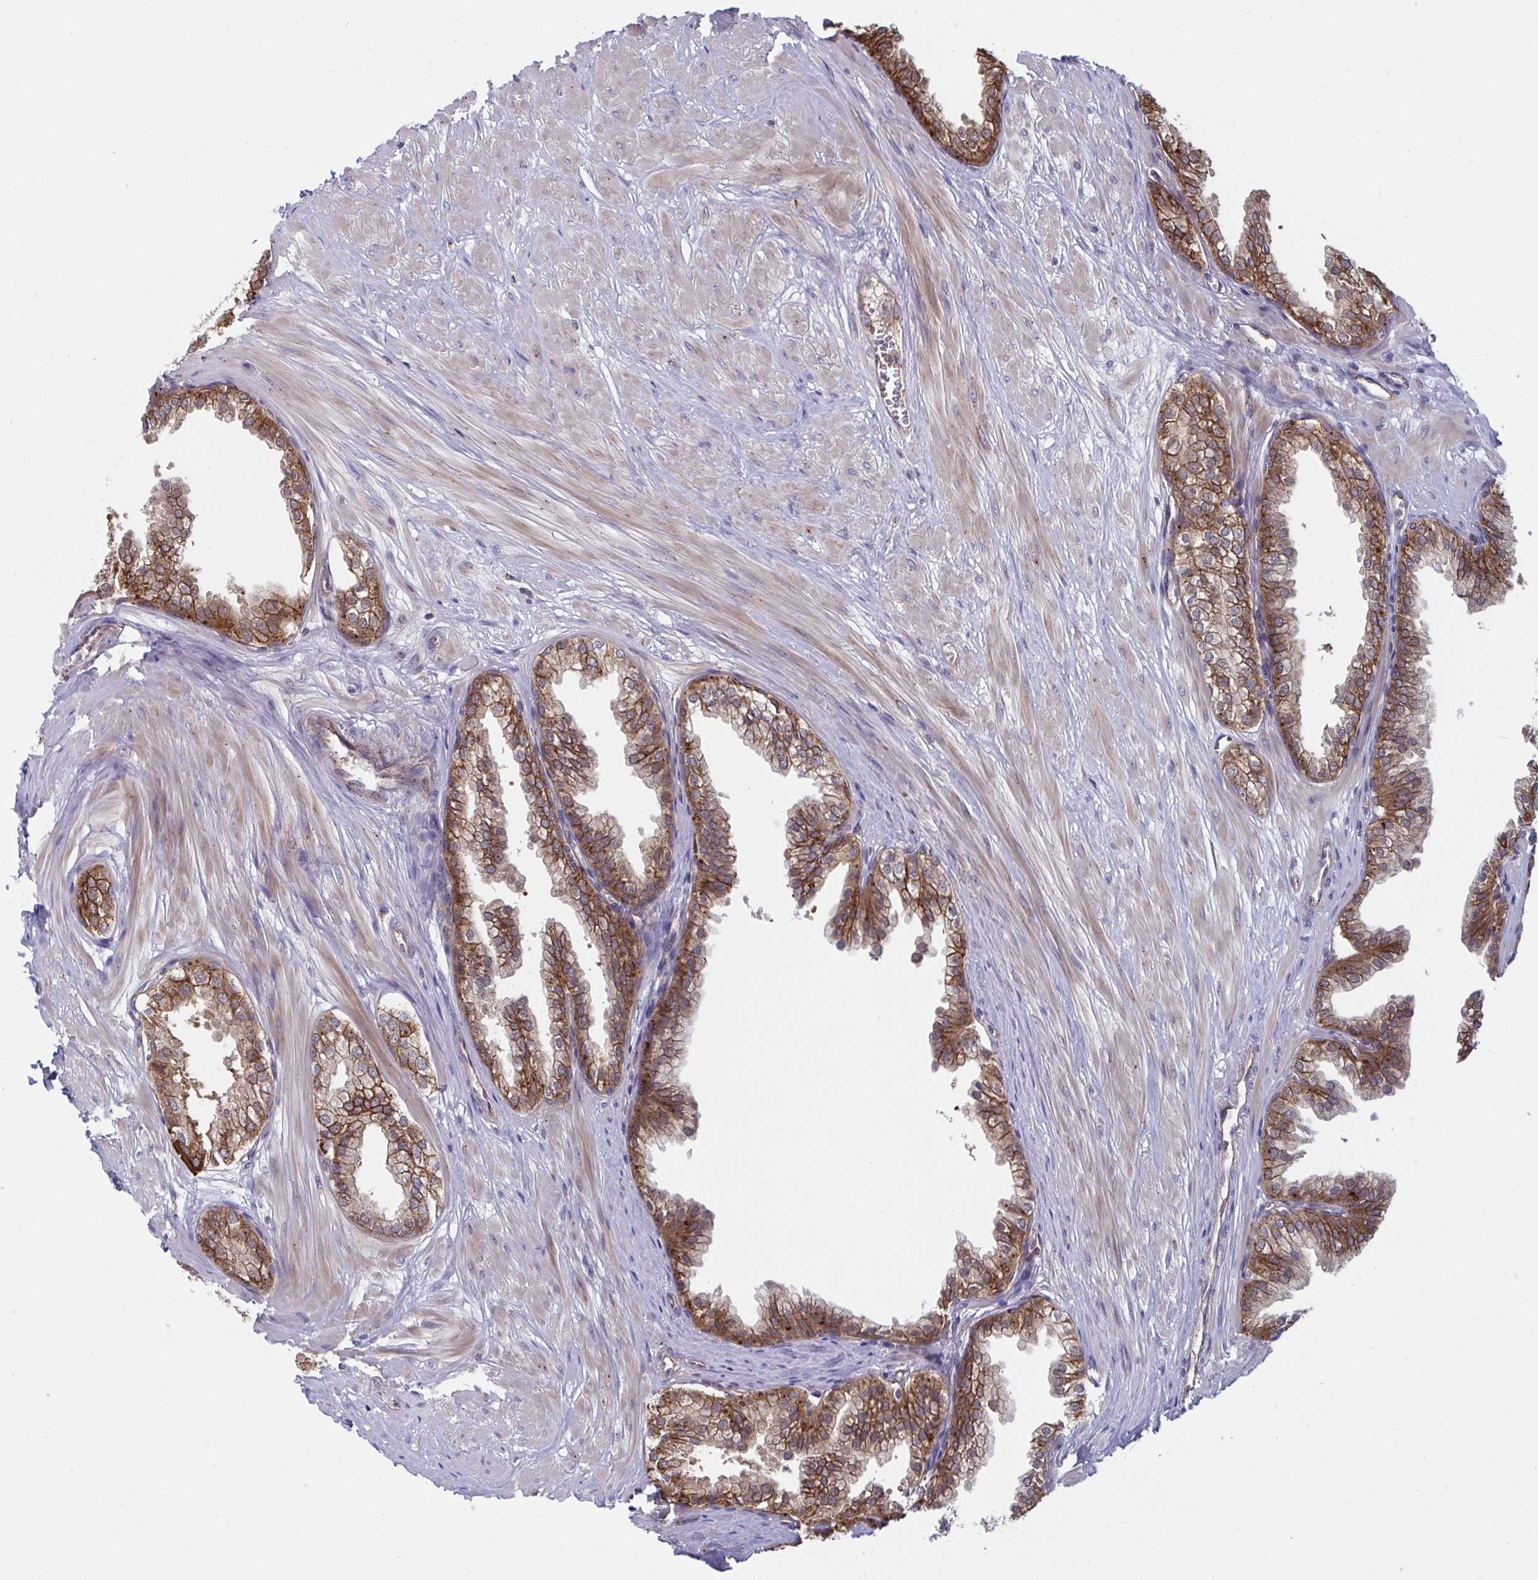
{"staining": {"intensity": "strong", "quantity": ">75%", "location": "cytoplasmic/membranous"}, "tissue": "prostate", "cell_type": "Glandular cells", "image_type": "normal", "snomed": [{"axis": "morphology", "description": "Normal tissue, NOS"}, {"axis": "topography", "description": "Prostate"}, {"axis": "topography", "description": "Peripheral nerve tissue"}], "caption": "Glandular cells reveal strong cytoplasmic/membranous positivity in approximately >75% of cells in normal prostate. Using DAB (brown) and hematoxylin (blue) stains, captured at high magnification using brightfield microscopy.", "gene": "SLC9A6", "patient": {"sex": "male", "age": 55}}